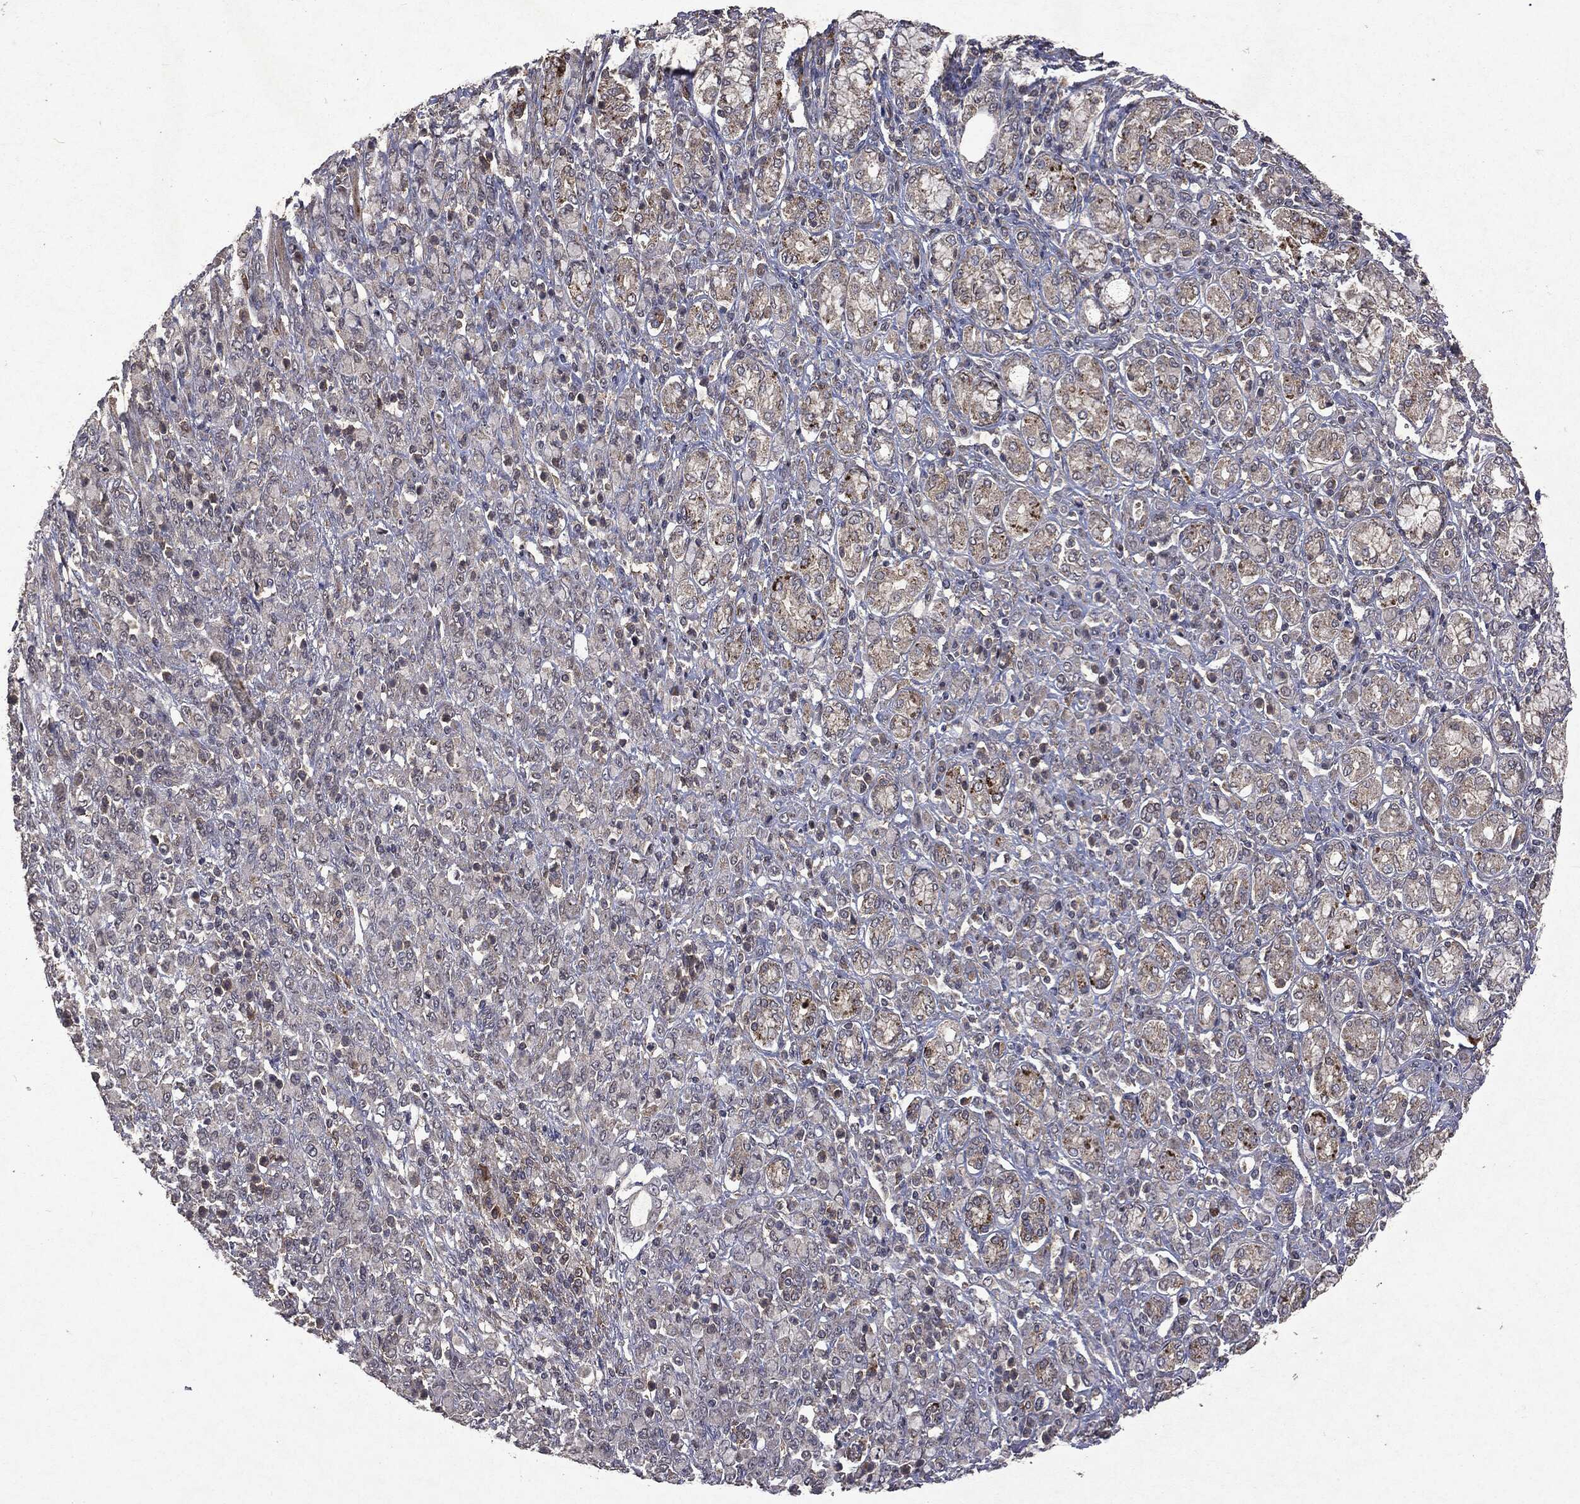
{"staining": {"intensity": "negative", "quantity": "none", "location": "none"}, "tissue": "stomach cancer", "cell_type": "Tumor cells", "image_type": "cancer", "snomed": [{"axis": "morphology", "description": "Normal tissue, NOS"}, {"axis": "morphology", "description": "Adenocarcinoma, NOS"}, {"axis": "topography", "description": "Stomach"}], "caption": "Protein analysis of stomach cancer (adenocarcinoma) demonstrates no significant positivity in tumor cells.", "gene": "PTEN", "patient": {"sex": "female", "age": 79}}